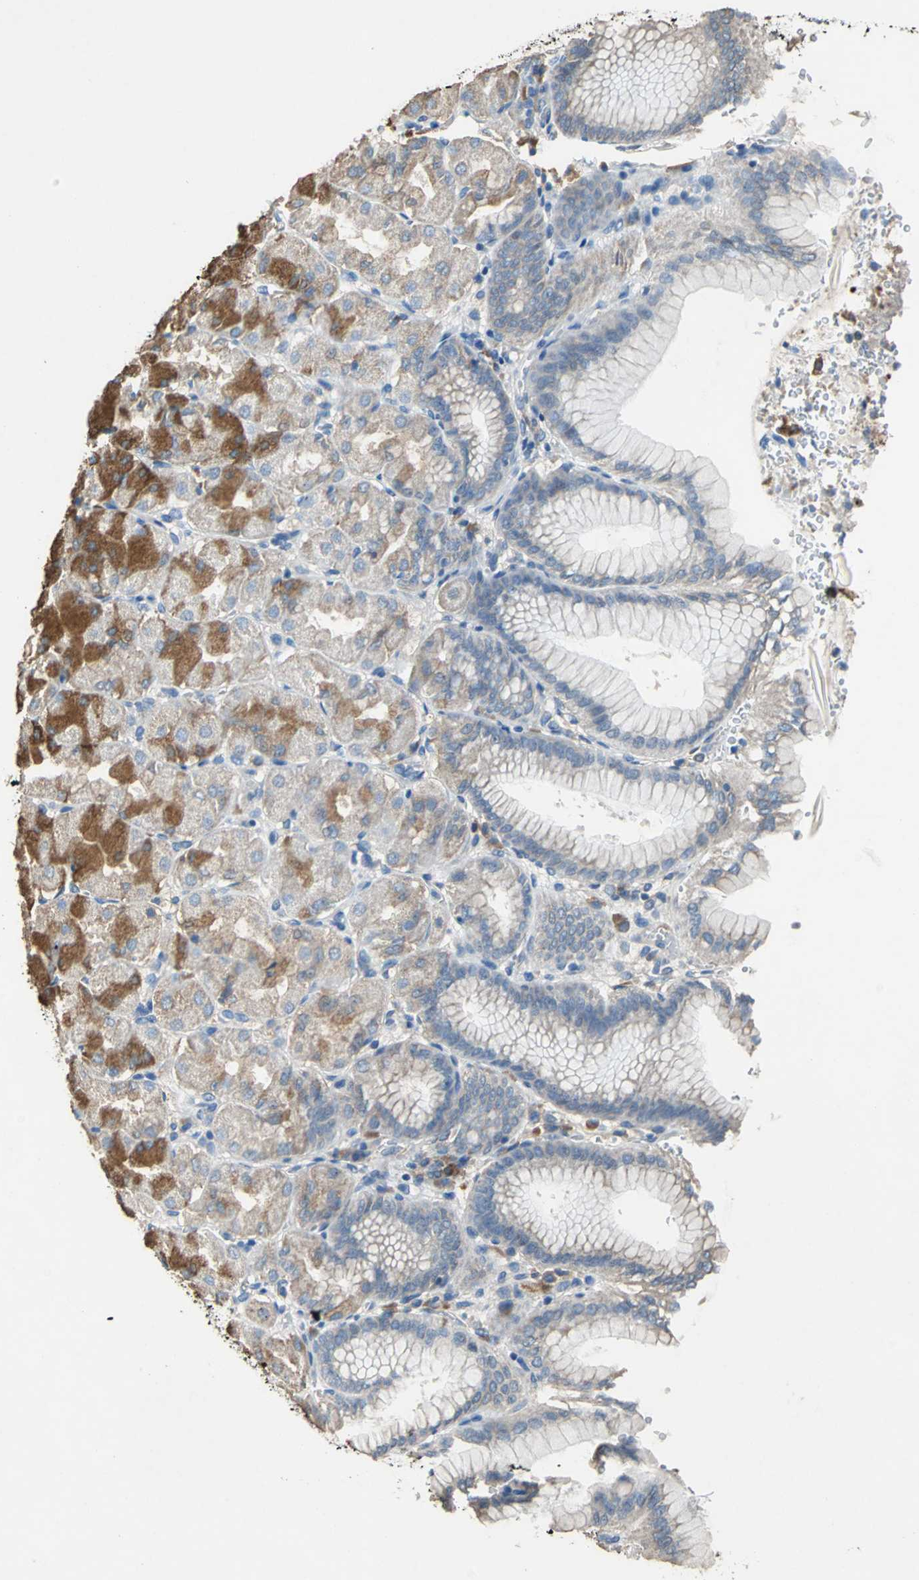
{"staining": {"intensity": "moderate", "quantity": ">75%", "location": "cytoplasmic/membranous"}, "tissue": "stomach", "cell_type": "Glandular cells", "image_type": "normal", "snomed": [{"axis": "morphology", "description": "Normal tissue, NOS"}, {"axis": "topography", "description": "Stomach, upper"}], "caption": "An image showing moderate cytoplasmic/membranous expression in approximately >75% of glandular cells in benign stomach, as visualized by brown immunohistochemical staining.", "gene": "HEPH", "patient": {"sex": "female", "age": 56}}